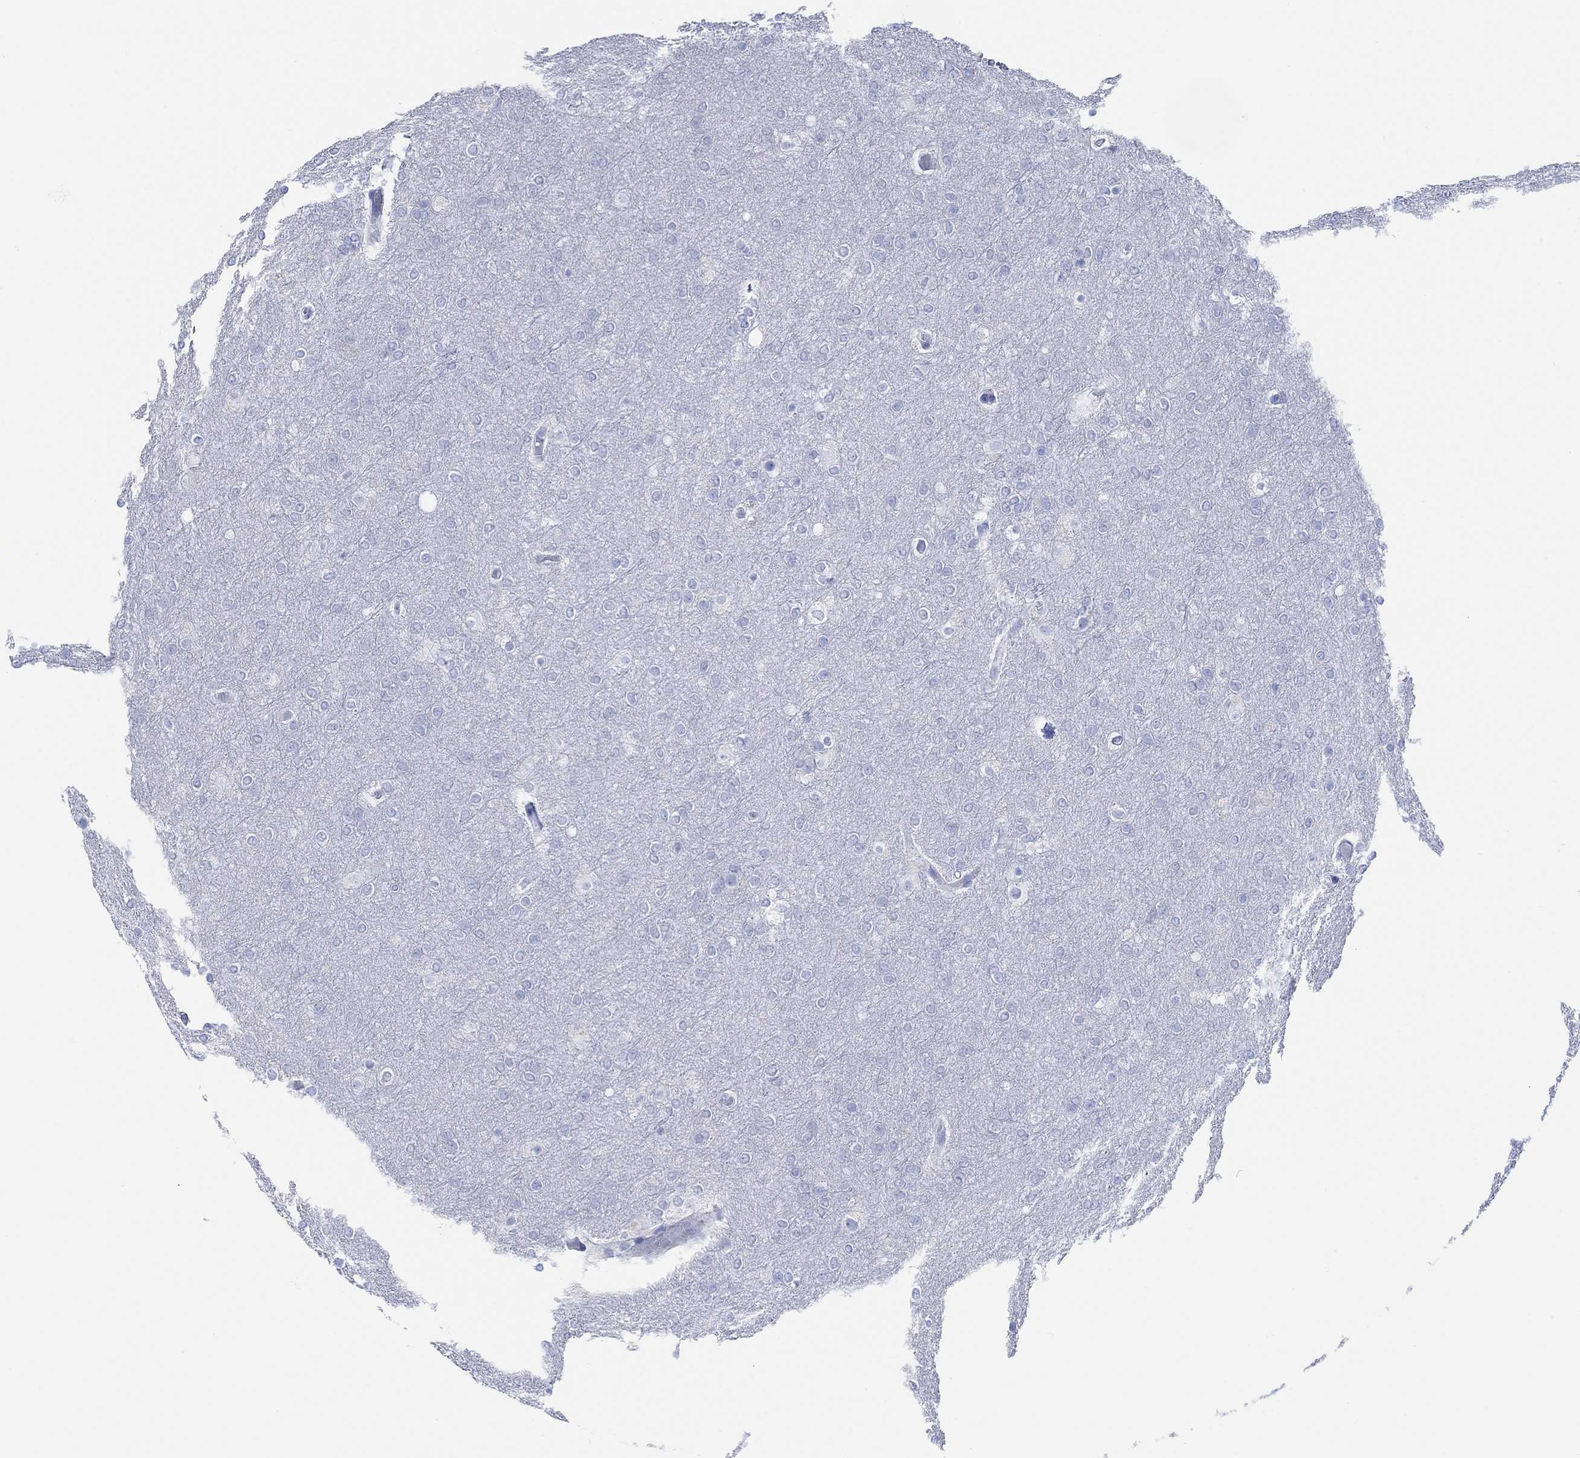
{"staining": {"intensity": "negative", "quantity": "none", "location": "none"}, "tissue": "glioma", "cell_type": "Tumor cells", "image_type": "cancer", "snomed": [{"axis": "morphology", "description": "Glioma, malignant, High grade"}, {"axis": "topography", "description": "Brain"}], "caption": "Histopathology image shows no significant protein positivity in tumor cells of malignant high-grade glioma.", "gene": "AK8", "patient": {"sex": "female", "age": 61}}